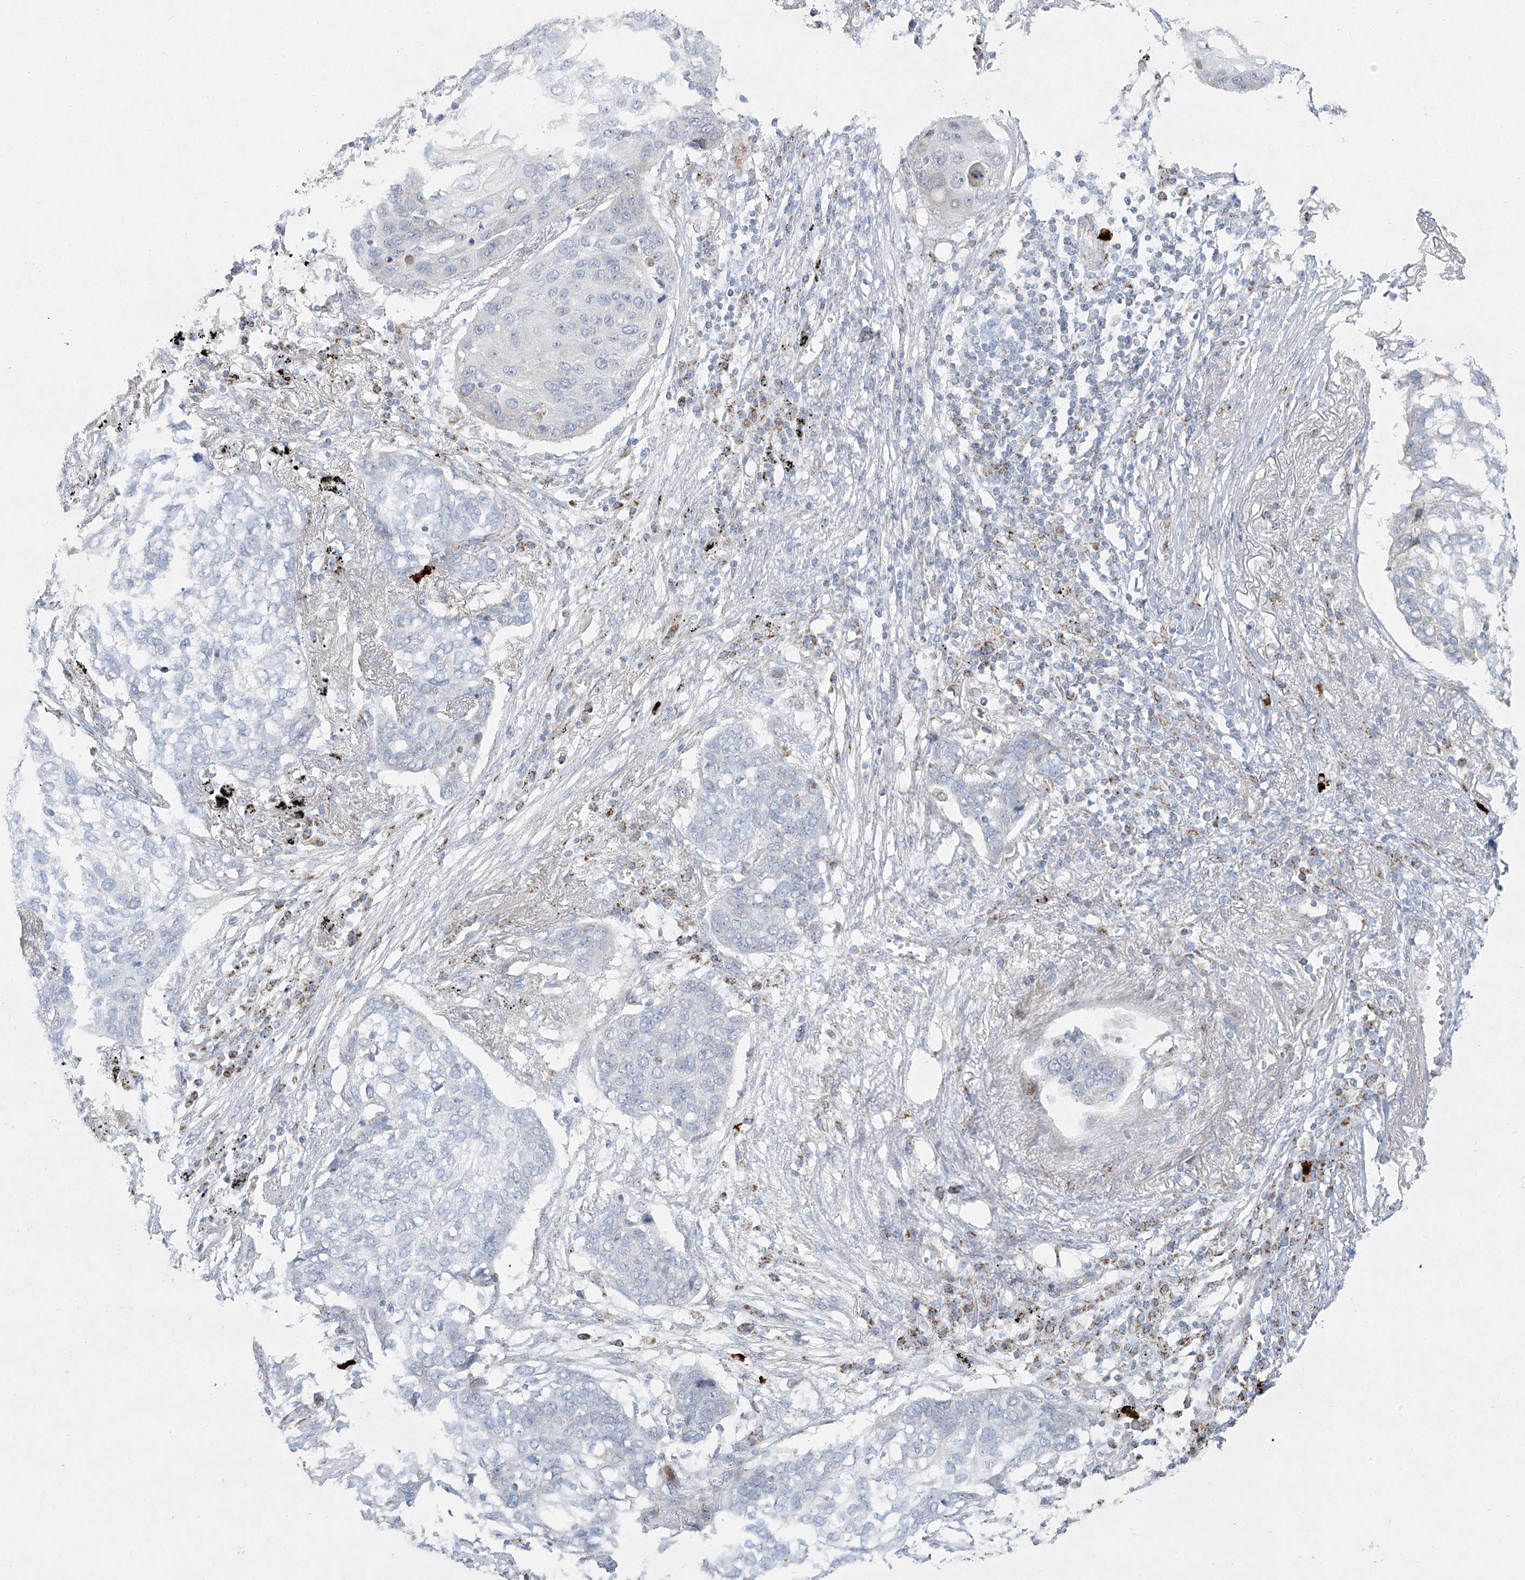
{"staining": {"intensity": "negative", "quantity": "none", "location": "none"}, "tissue": "lung cancer", "cell_type": "Tumor cells", "image_type": "cancer", "snomed": [{"axis": "morphology", "description": "Squamous cell carcinoma, NOS"}, {"axis": "topography", "description": "Lung"}], "caption": "The IHC image has no significant positivity in tumor cells of lung squamous cell carcinoma tissue.", "gene": "SMDT1", "patient": {"sex": "female", "age": 63}}